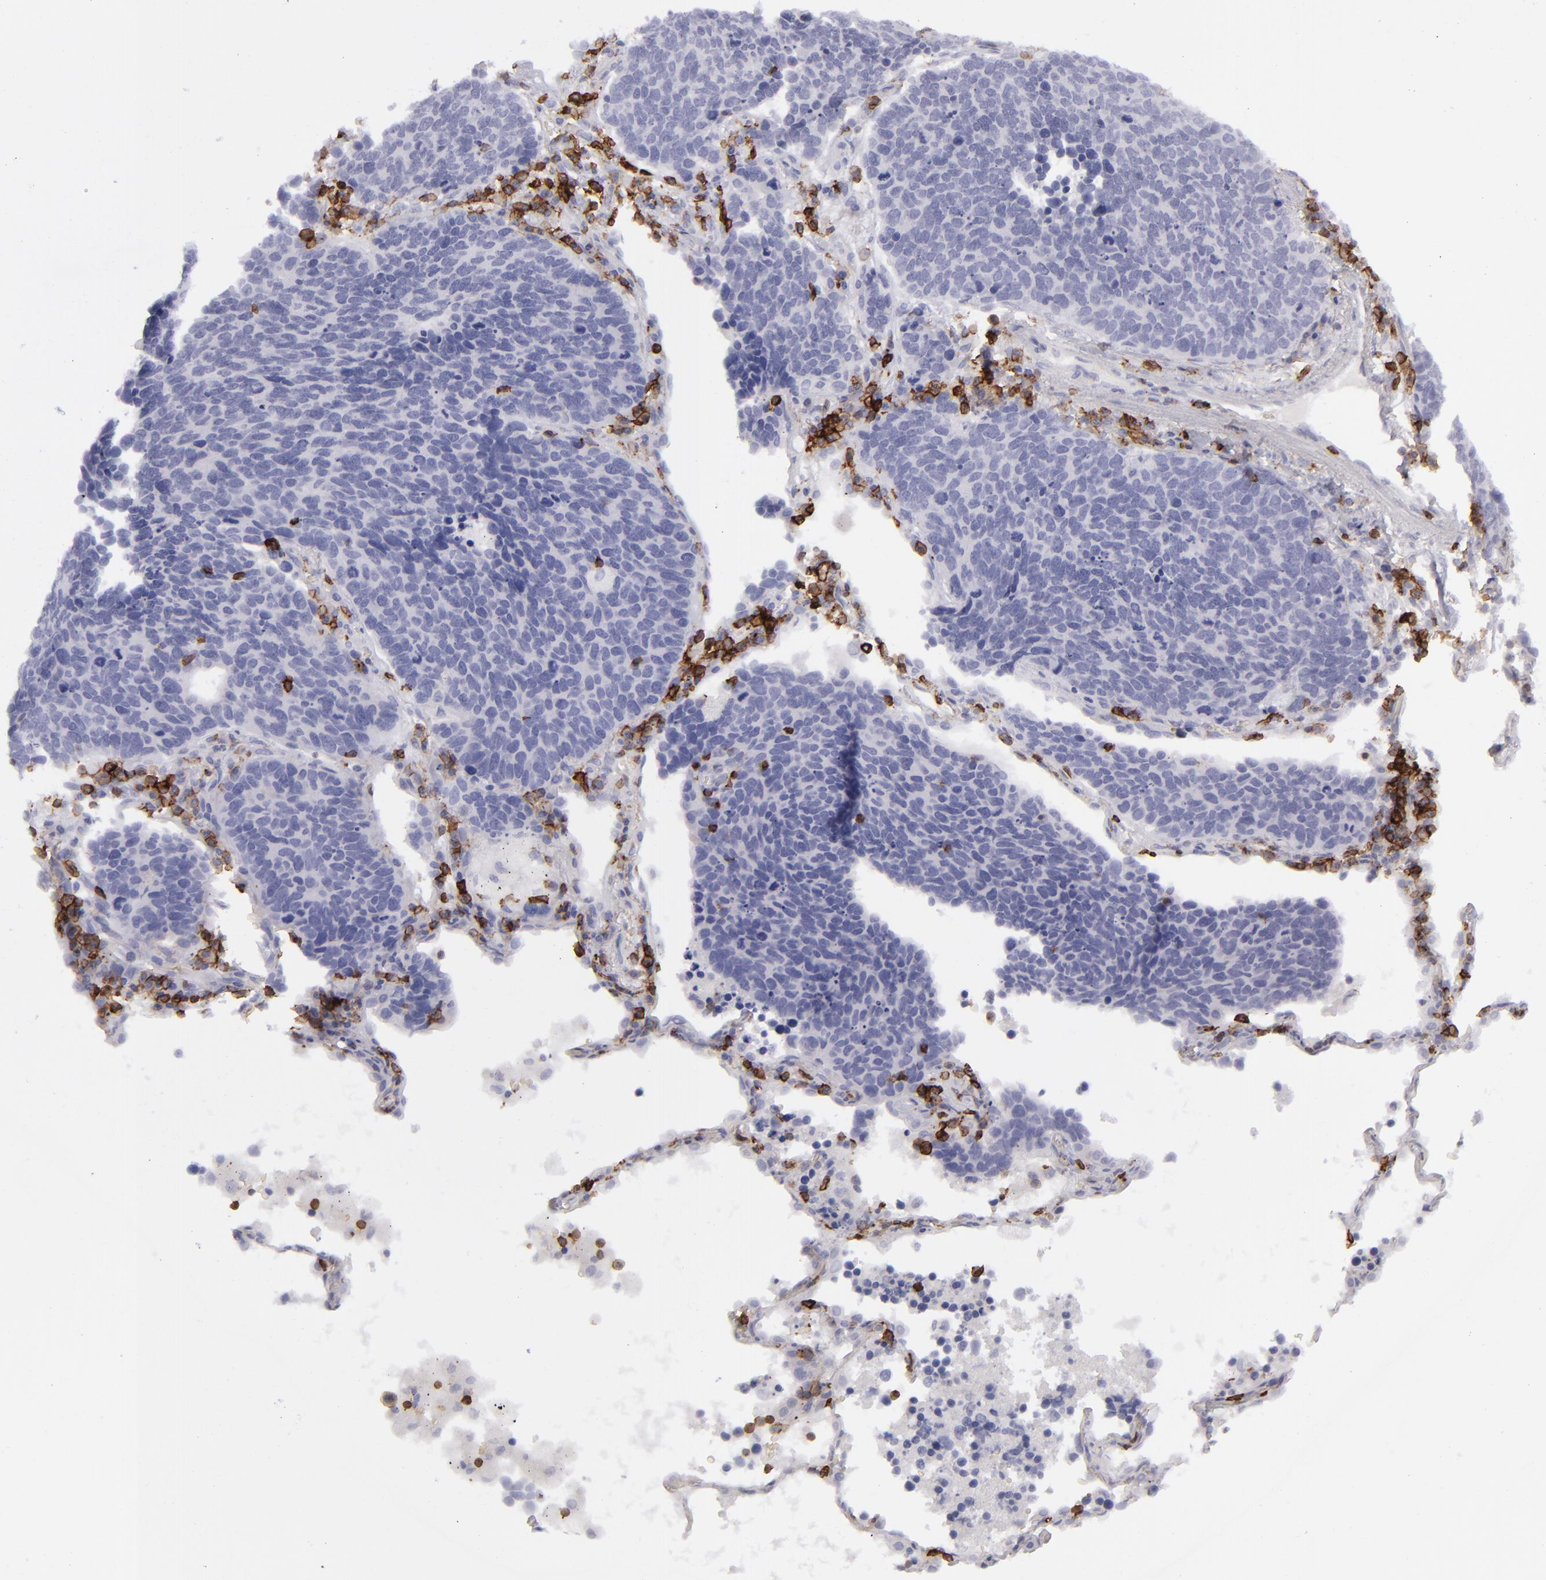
{"staining": {"intensity": "negative", "quantity": "none", "location": "none"}, "tissue": "lung cancer", "cell_type": "Tumor cells", "image_type": "cancer", "snomed": [{"axis": "morphology", "description": "Neoplasm, malignant, NOS"}, {"axis": "topography", "description": "Lung"}], "caption": "An immunohistochemistry (IHC) micrograph of lung malignant neoplasm is shown. There is no staining in tumor cells of lung malignant neoplasm.", "gene": "CD27", "patient": {"sex": "female", "age": 75}}